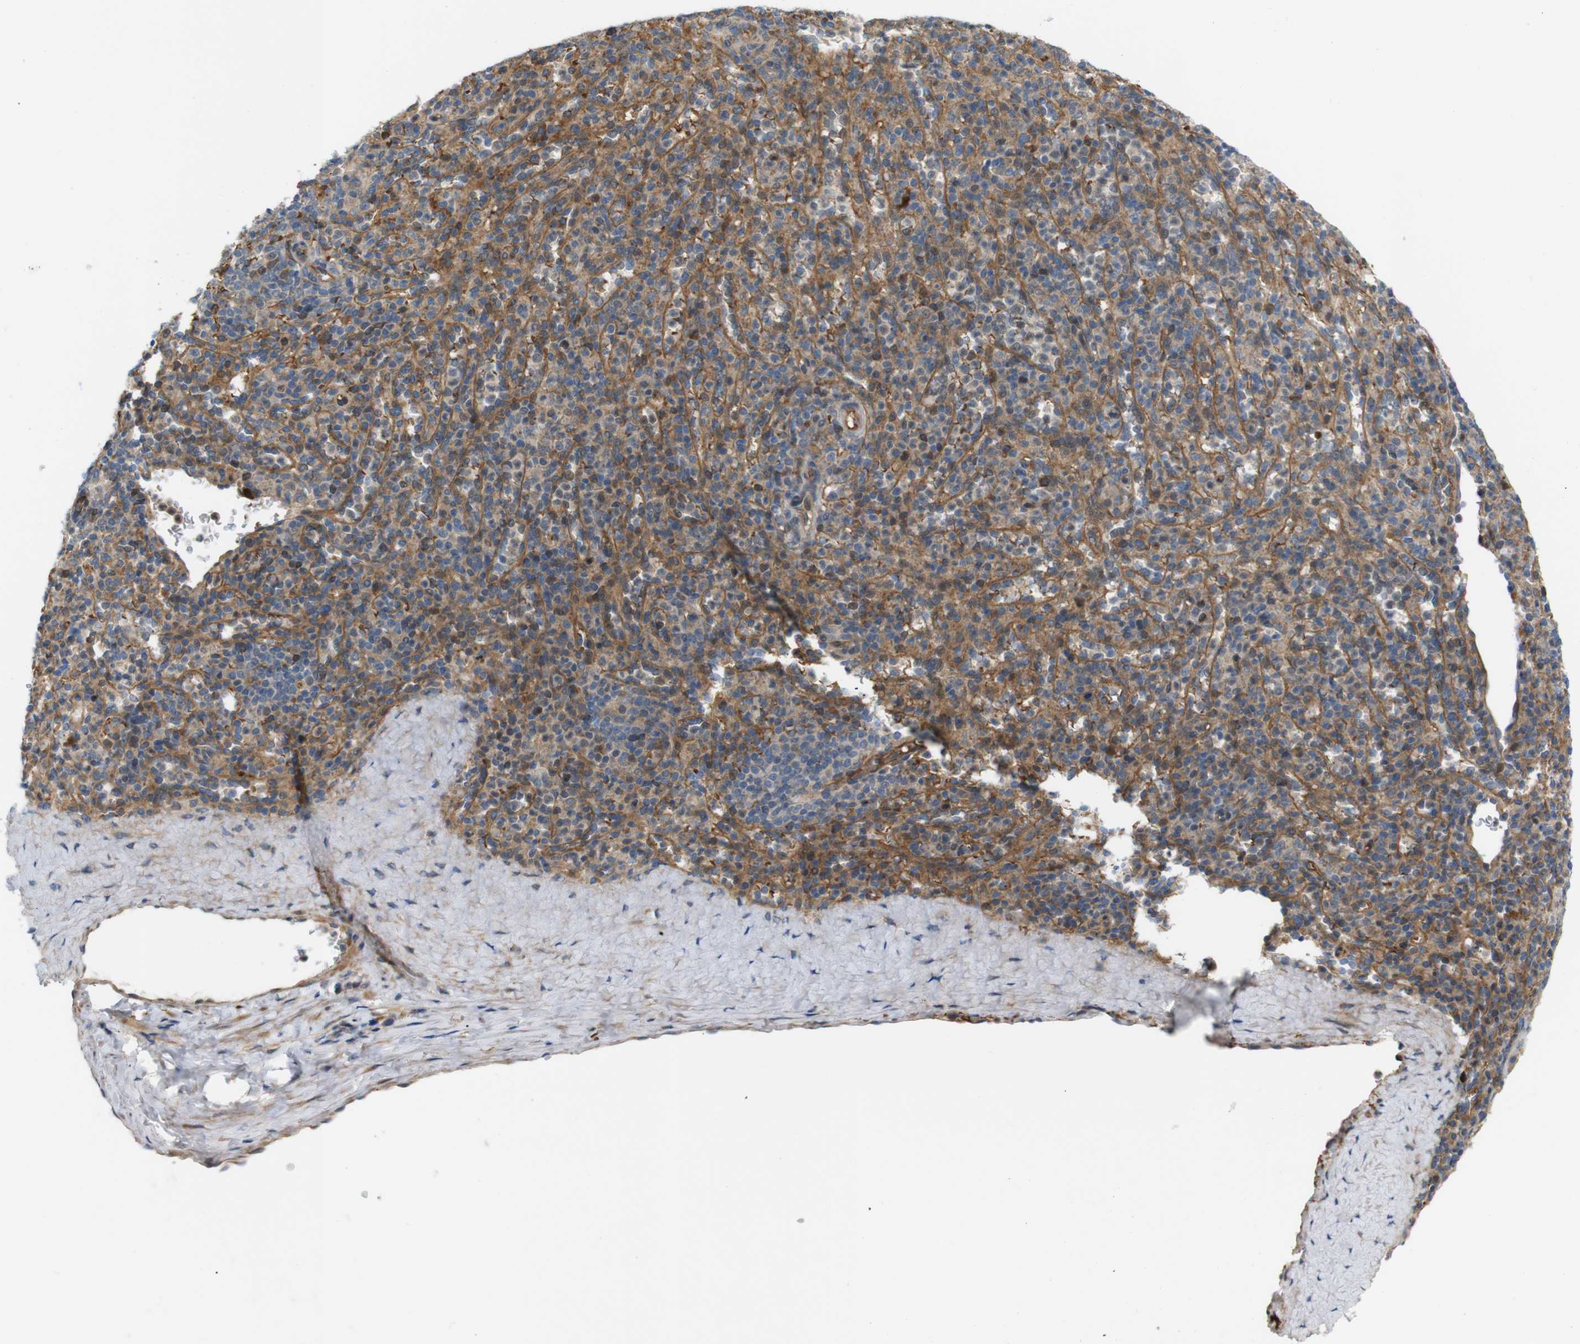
{"staining": {"intensity": "moderate", "quantity": ">75%", "location": "cytoplasmic/membranous"}, "tissue": "spleen", "cell_type": "Cells in red pulp", "image_type": "normal", "snomed": [{"axis": "morphology", "description": "Normal tissue, NOS"}, {"axis": "topography", "description": "Spleen"}], "caption": "A brown stain labels moderate cytoplasmic/membranous staining of a protein in cells in red pulp of benign human spleen. (DAB (3,3'-diaminobenzidine) IHC, brown staining for protein, blue staining for nuclei).", "gene": "RPTOR", "patient": {"sex": "male", "age": 36}}